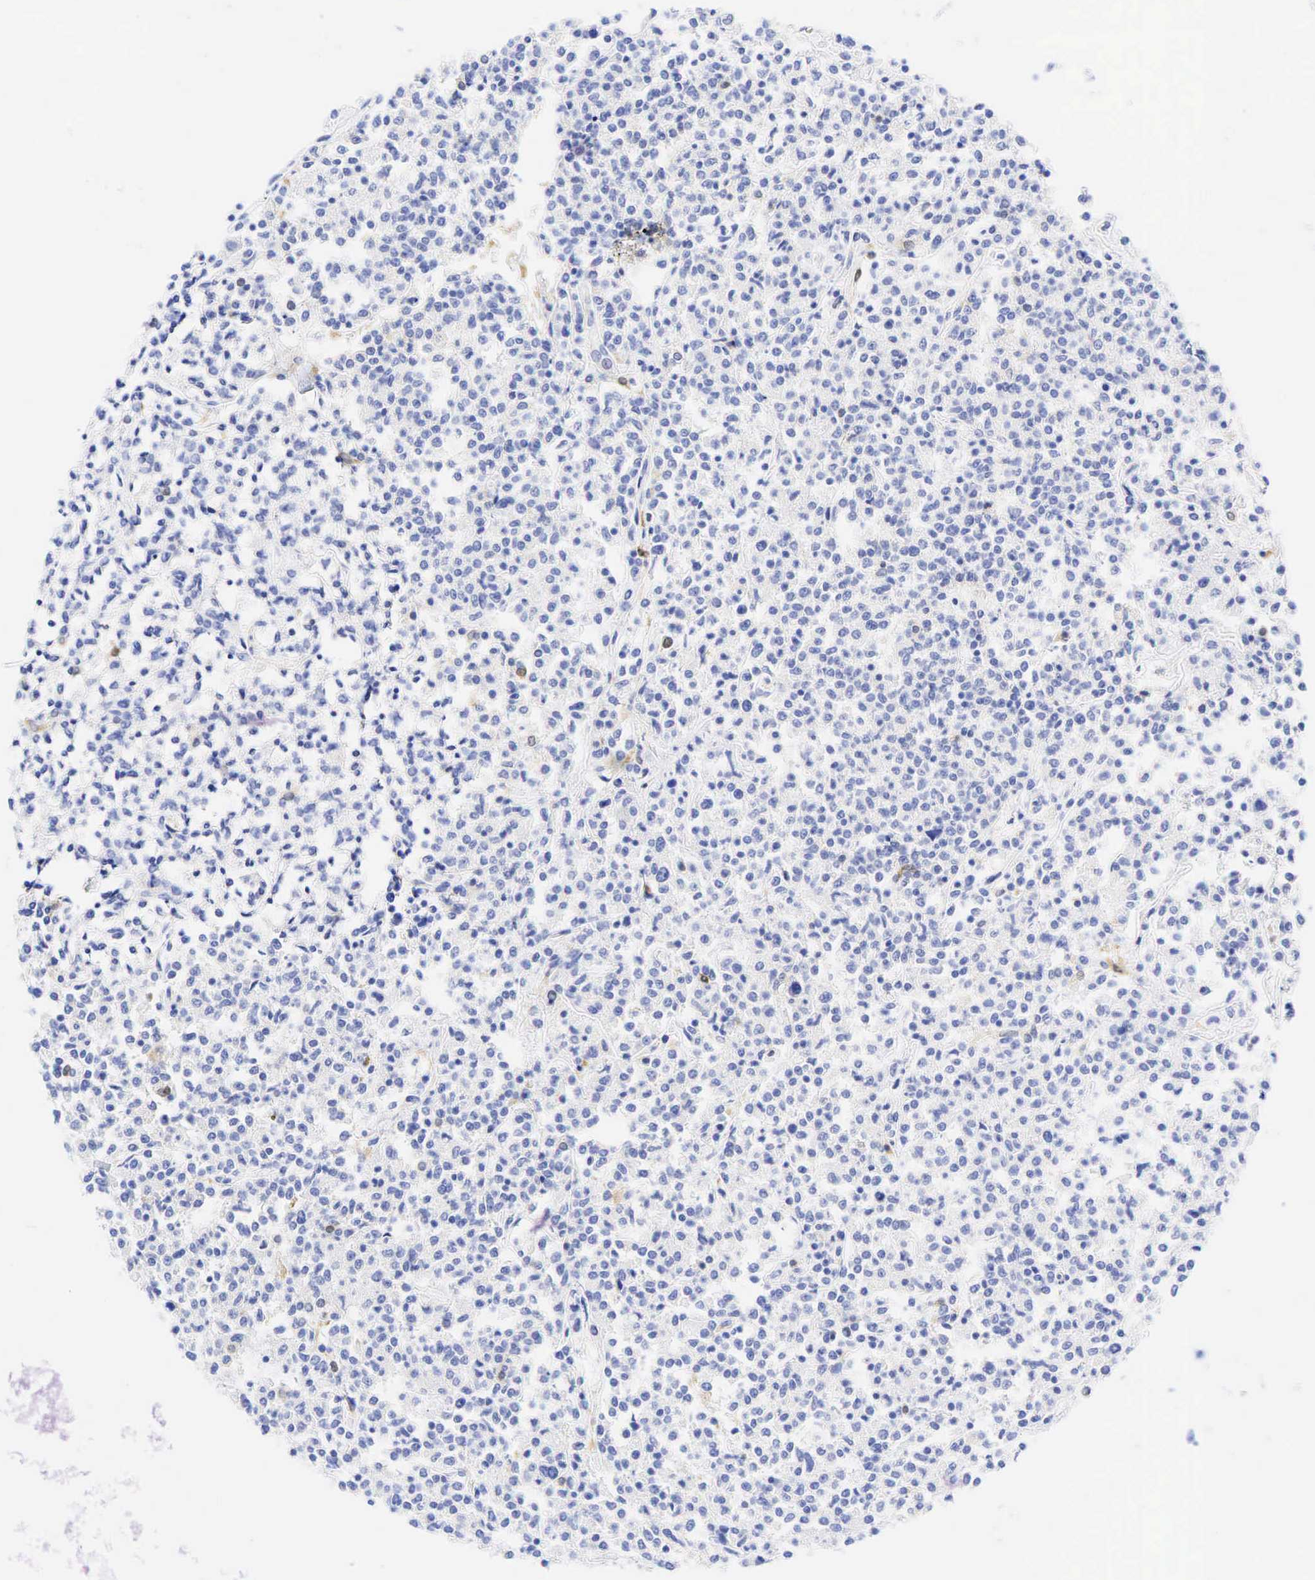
{"staining": {"intensity": "negative", "quantity": "none", "location": "none"}, "tissue": "lymphoma", "cell_type": "Tumor cells", "image_type": "cancer", "snomed": [{"axis": "morphology", "description": "Malignant lymphoma, non-Hodgkin's type, Low grade"}, {"axis": "topography", "description": "Small intestine"}], "caption": "Photomicrograph shows no significant protein staining in tumor cells of low-grade malignant lymphoma, non-Hodgkin's type. (Brightfield microscopy of DAB IHC at high magnification).", "gene": "TNFRSF8", "patient": {"sex": "female", "age": 59}}